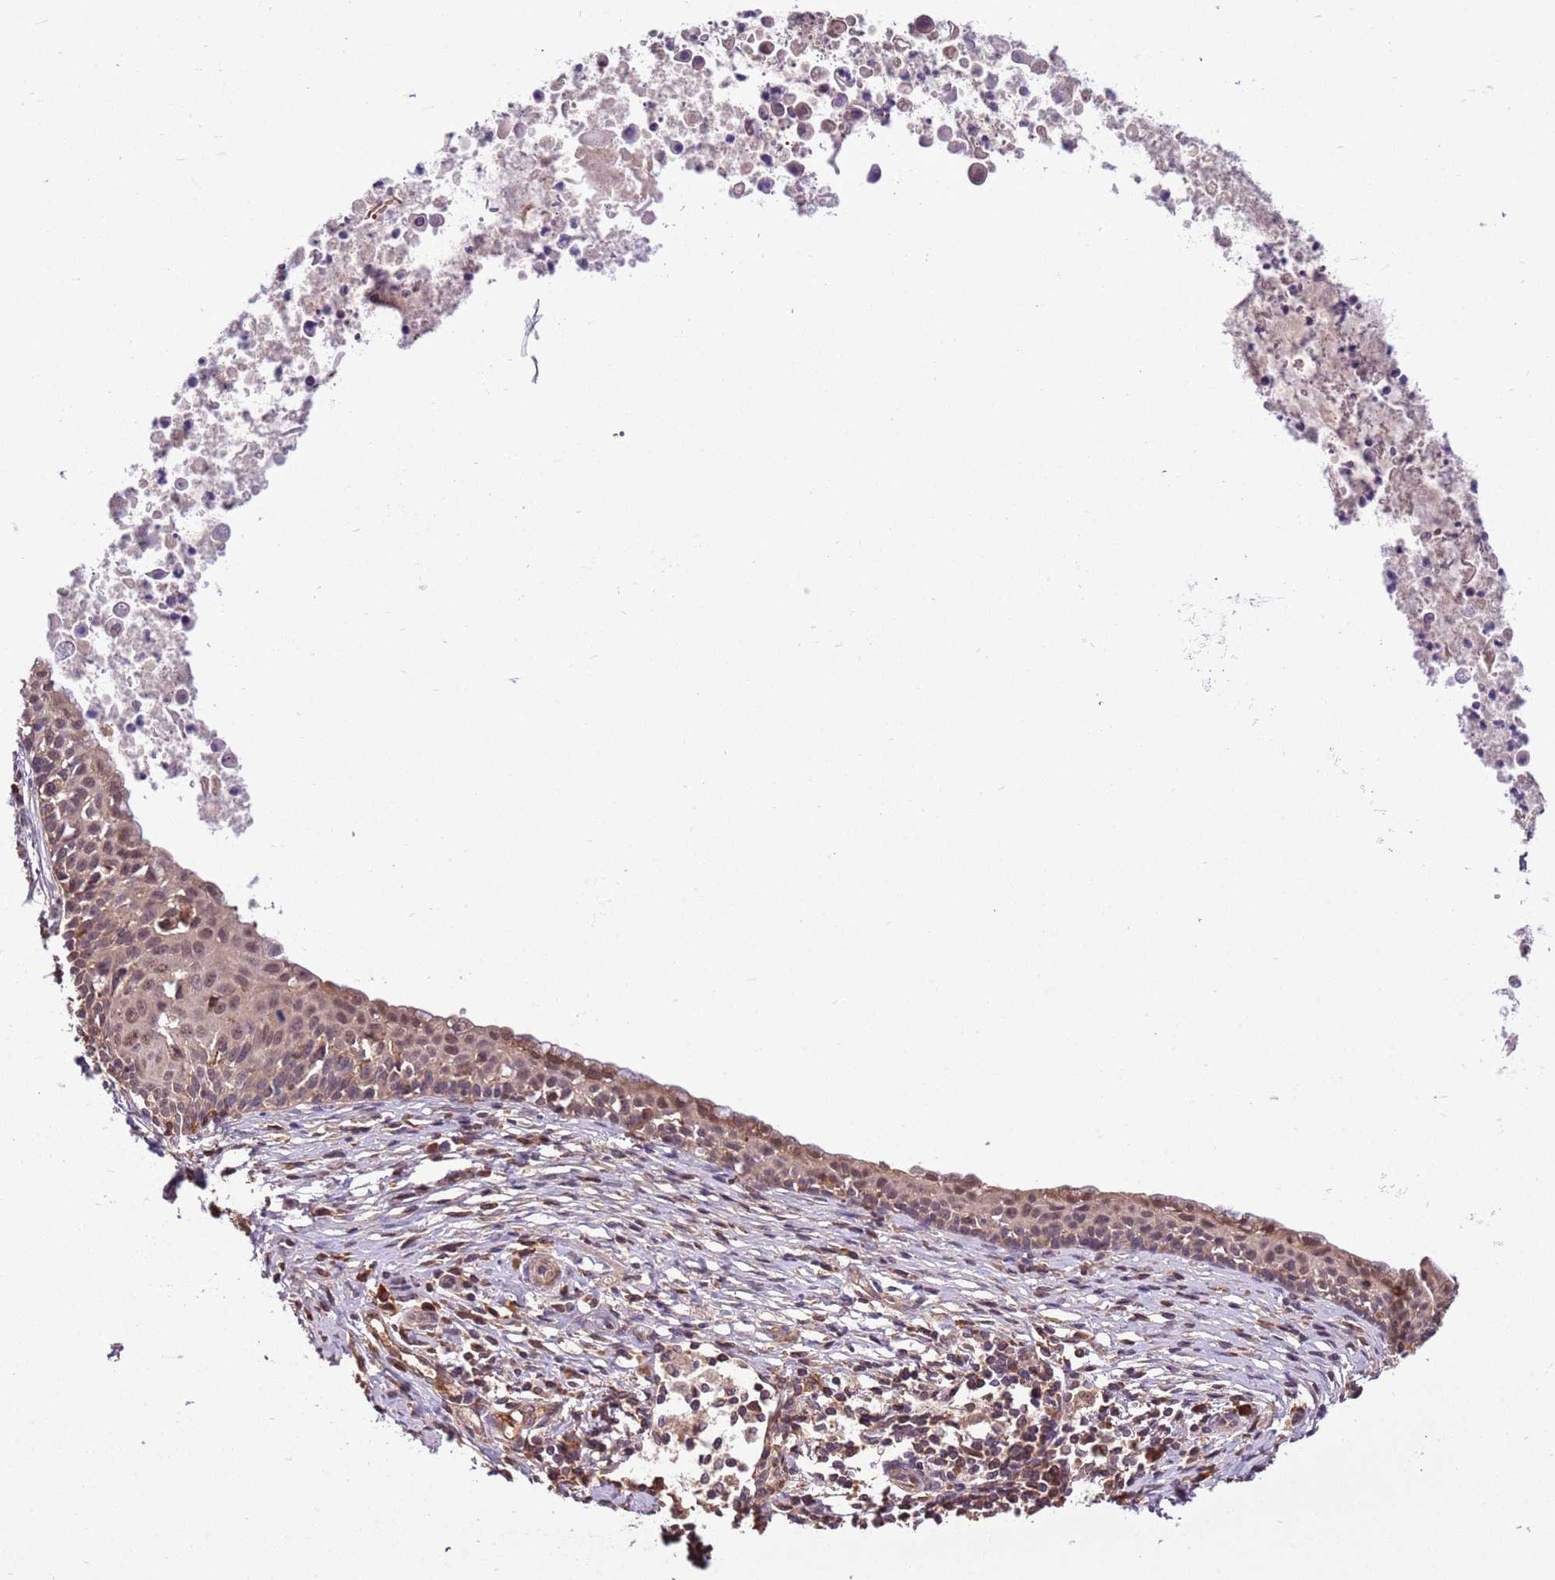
{"staining": {"intensity": "weak", "quantity": ">75%", "location": "cytoplasmic/membranous,nuclear"}, "tissue": "cervical cancer", "cell_type": "Tumor cells", "image_type": "cancer", "snomed": [{"axis": "morphology", "description": "Squamous cell carcinoma, NOS"}, {"axis": "topography", "description": "Cervix"}], "caption": "A brown stain labels weak cytoplasmic/membranous and nuclear staining of a protein in human cervical cancer tumor cells. Ihc stains the protein of interest in brown and the nuclei are stained blue.", "gene": "BBS5", "patient": {"sex": "female", "age": 52}}